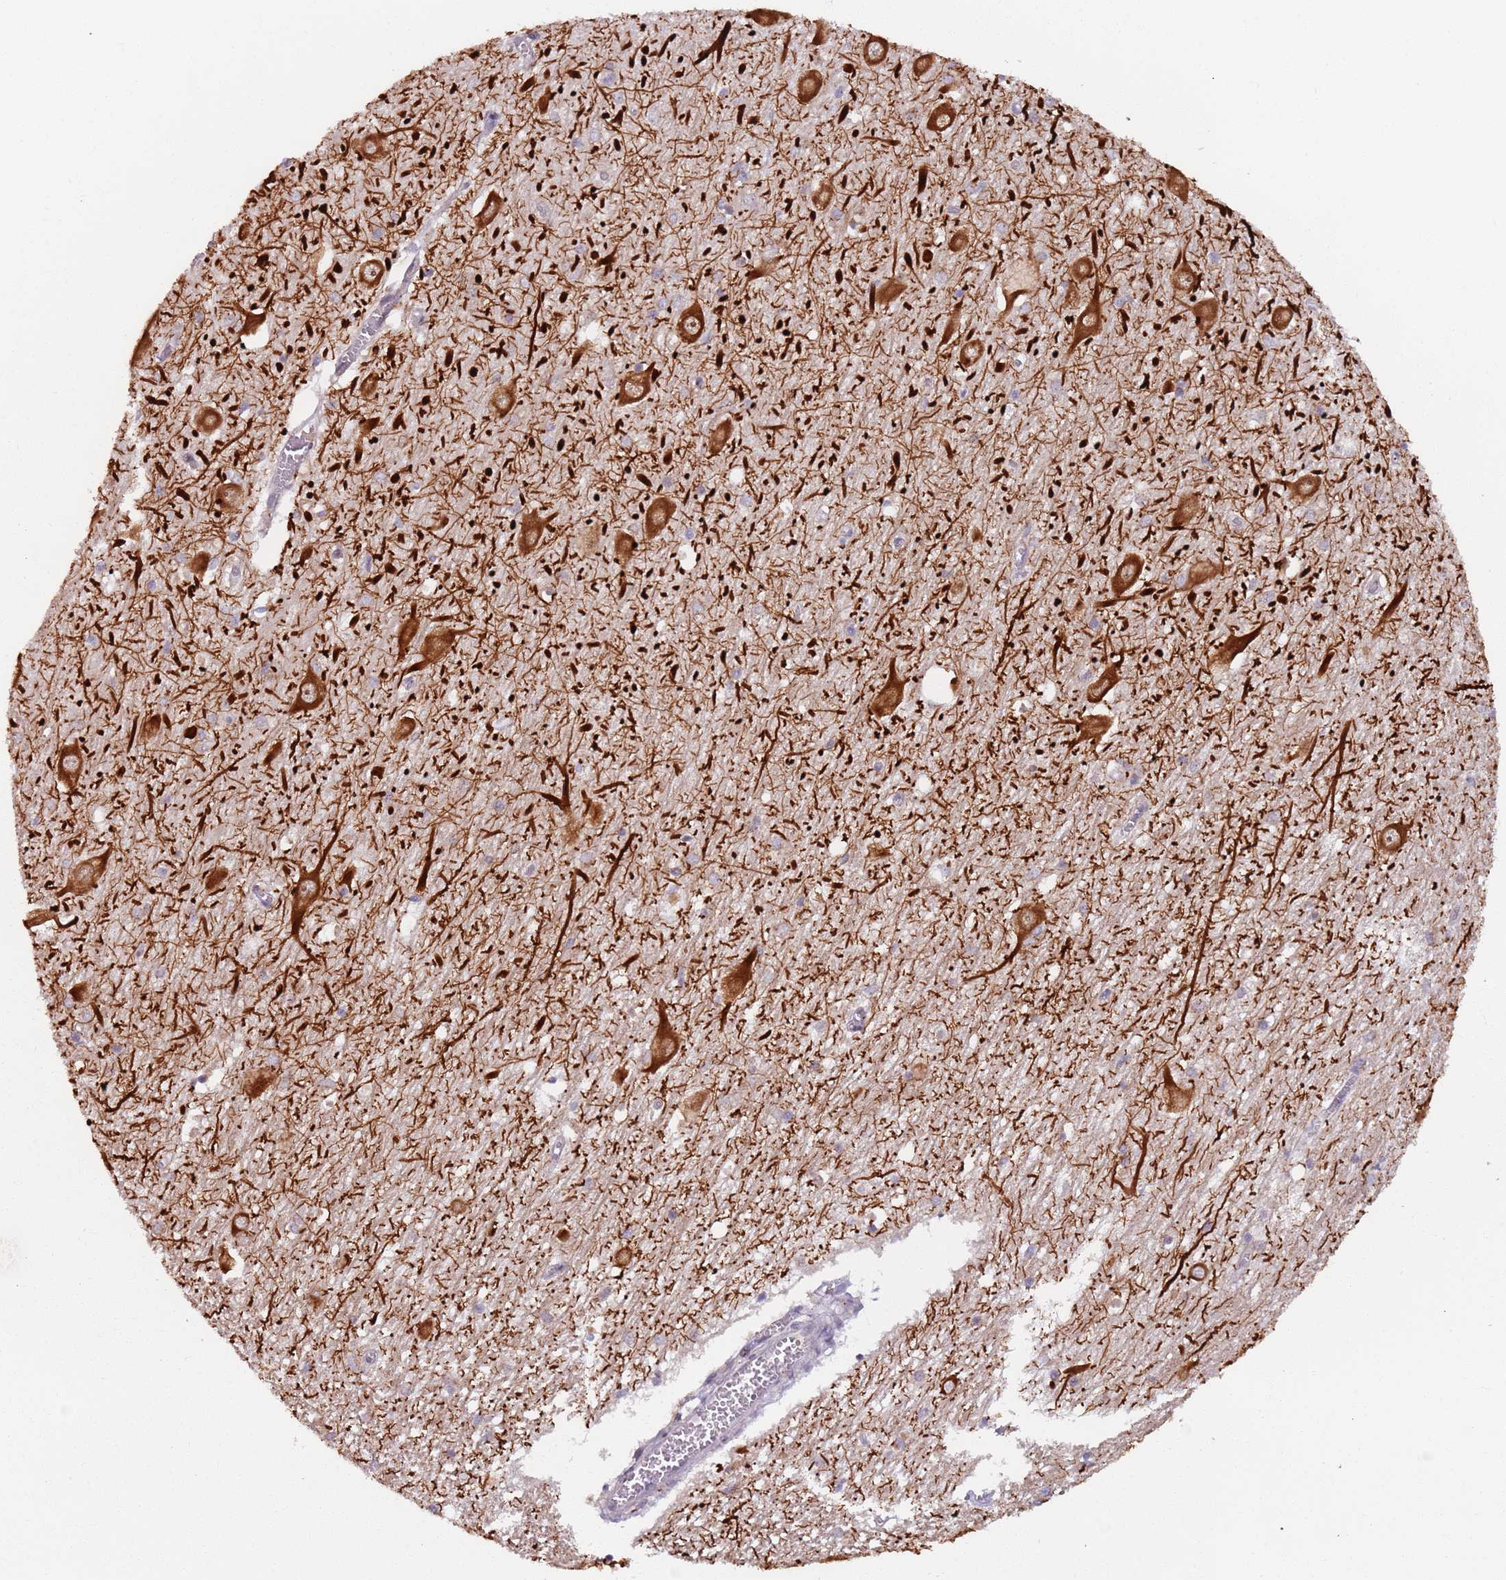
{"staining": {"intensity": "weak", "quantity": "<25%", "location": "cytoplasmic/membranous"}, "tissue": "hippocampus", "cell_type": "Glial cells", "image_type": "normal", "snomed": [{"axis": "morphology", "description": "Normal tissue, NOS"}, {"axis": "topography", "description": "Hippocampus"}], "caption": "Glial cells show no significant protein positivity in unremarkable hippocampus. (DAB immunohistochemistry visualized using brightfield microscopy, high magnification).", "gene": "AKTIP", "patient": {"sex": "male", "age": 70}}